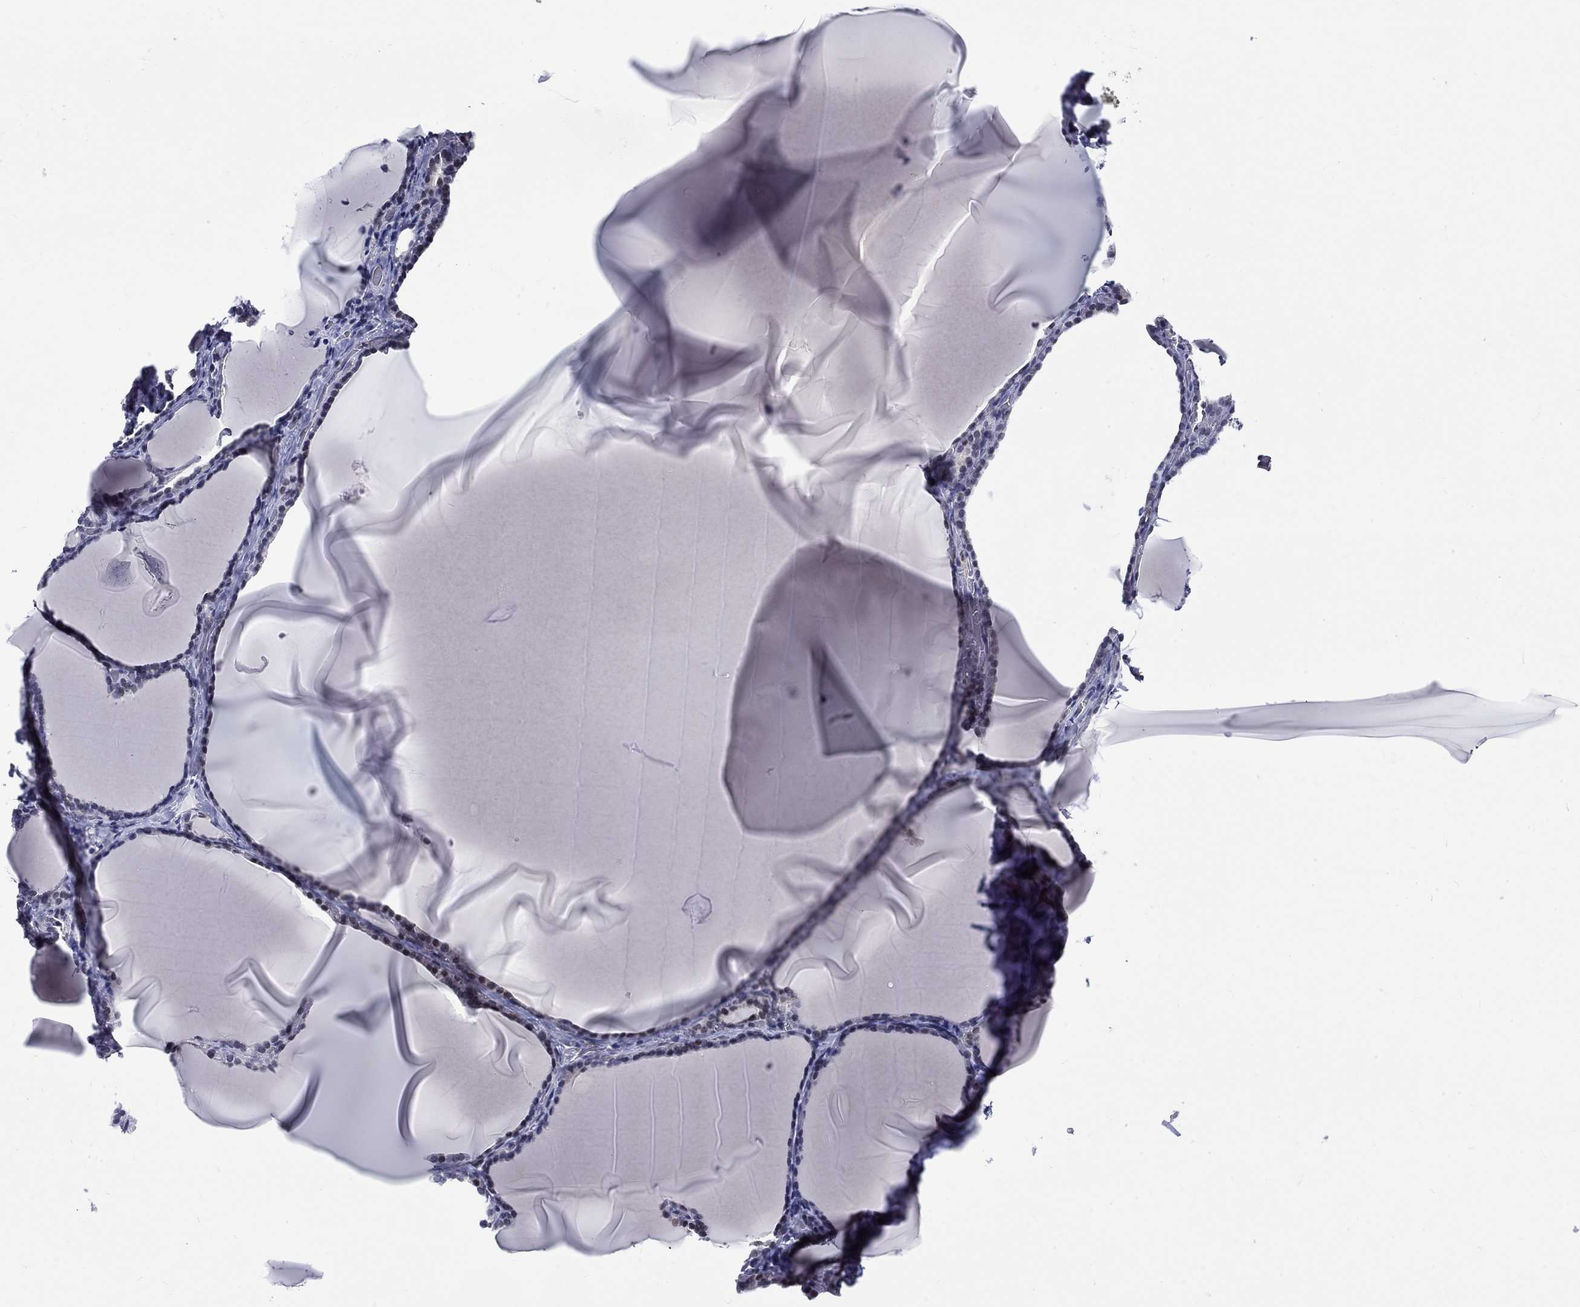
{"staining": {"intensity": "negative", "quantity": "none", "location": "none"}, "tissue": "thyroid gland", "cell_type": "Glandular cells", "image_type": "normal", "snomed": [{"axis": "morphology", "description": "Normal tissue, NOS"}, {"axis": "morphology", "description": "Hyperplasia, NOS"}, {"axis": "topography", "description": "Thyroid gland"}], "caption": "DAB (3,3'-diaminobenzidine) immunohistochemical staining of normal thyroid gland reveals no significant staining in glandular cells.", "gene": "ST6GALNAC1", "patient": {"sex": "female", "age": 27}}